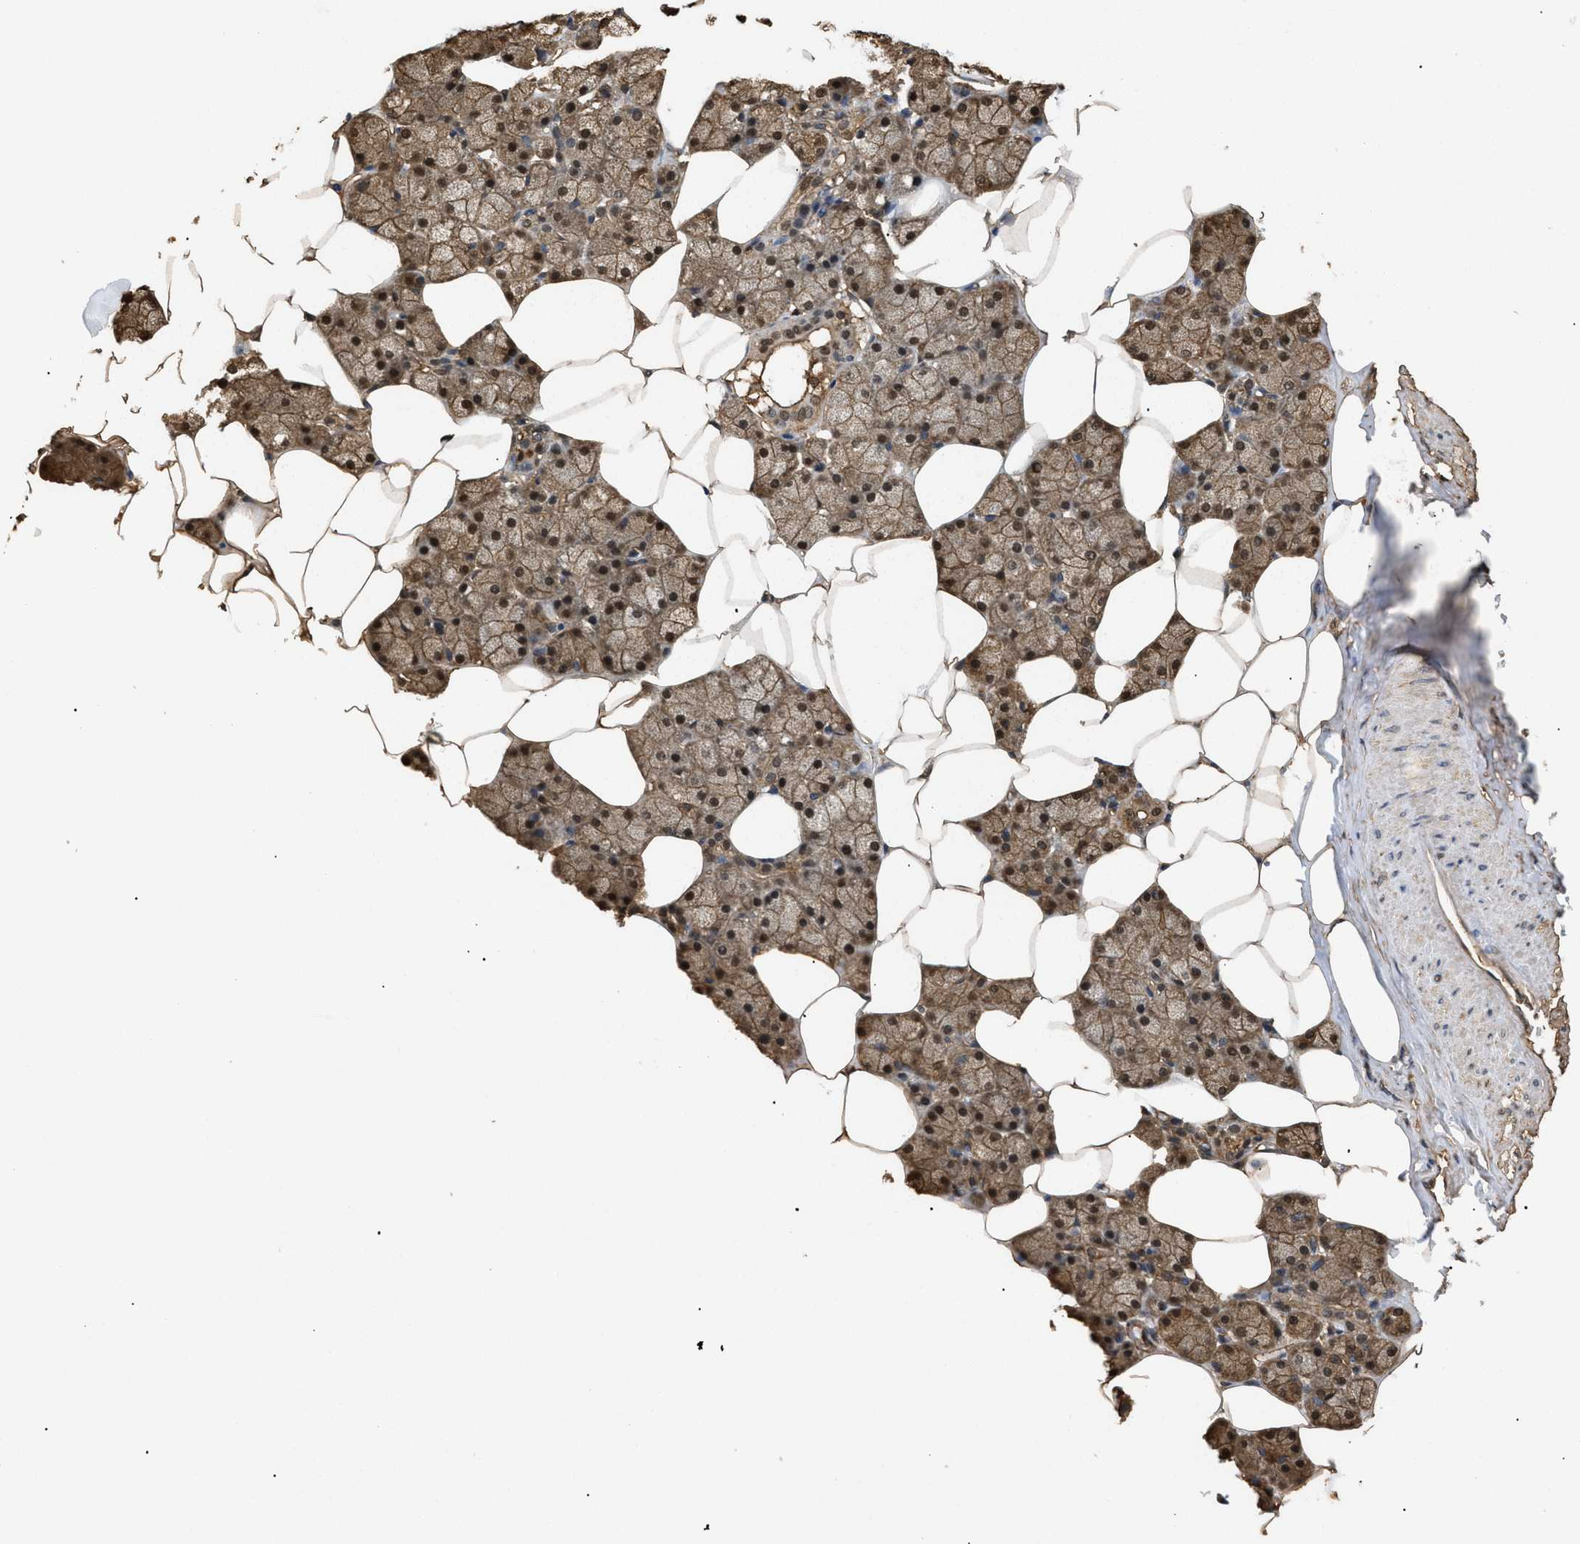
{"staining": {"intensity": "moderate", "quantity": ">75%", "location": "cytoplasmic/membranous,nuclear"}, "tissue": "salivary gland", "cell_type": "Glandular cells", "image_type": "normal", "snomed": [{"axis": "morphology", "description": "Normal tissue, NOS"}, {"axis": "topography", "description": "Salivary gland"}], "caption": "Immunohistochemical staining of normal human salivary gland displays >75% levels of moderate cytoplasmic/membranous,nuclear protein positivity in about >75% of glandular cells. Nuclei are stained in blue.", "gene": "CALM1", "patient": {"sex": "male", "age": 62}}